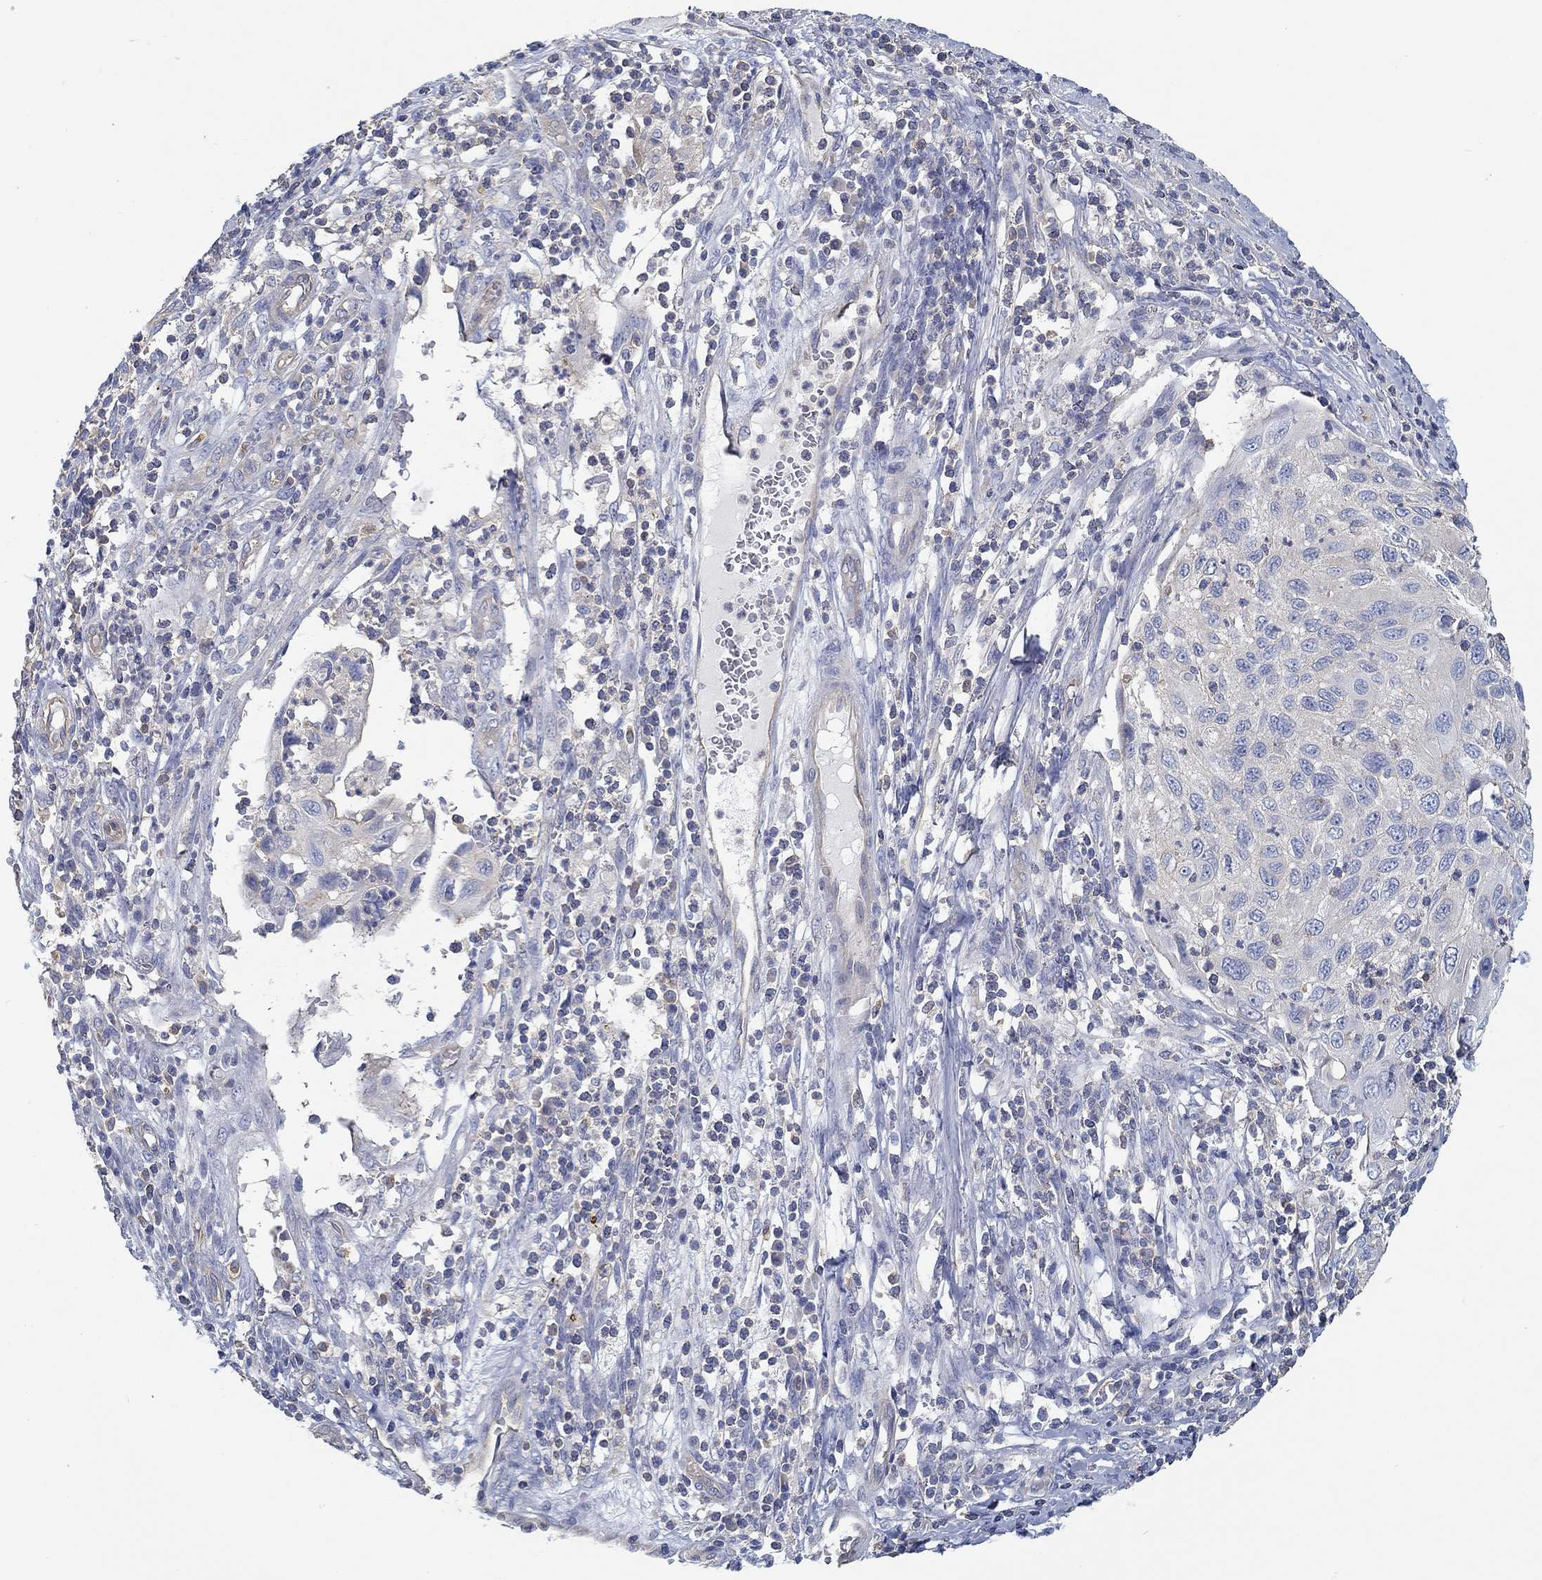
{"staining": {"intensity": "negative", "quantity": "none", "location": "none"}, "tissue": "cervical cancer", "cell_type": "Tumor cells", "image_type": "cancer", "snomed": [{"axis": "morphology", "description": "Squamous cell carcinoma, NOS"}, {"axis": "topography", "description": "Cervix"}], "caption": "Cervical squamous cell carcinoma stained for a protein using immunohistochemistry (IHC) reveals no positivity tumor cells.", "gene": "BBOF1", "patient": {"sex": "female", "age": 70}}